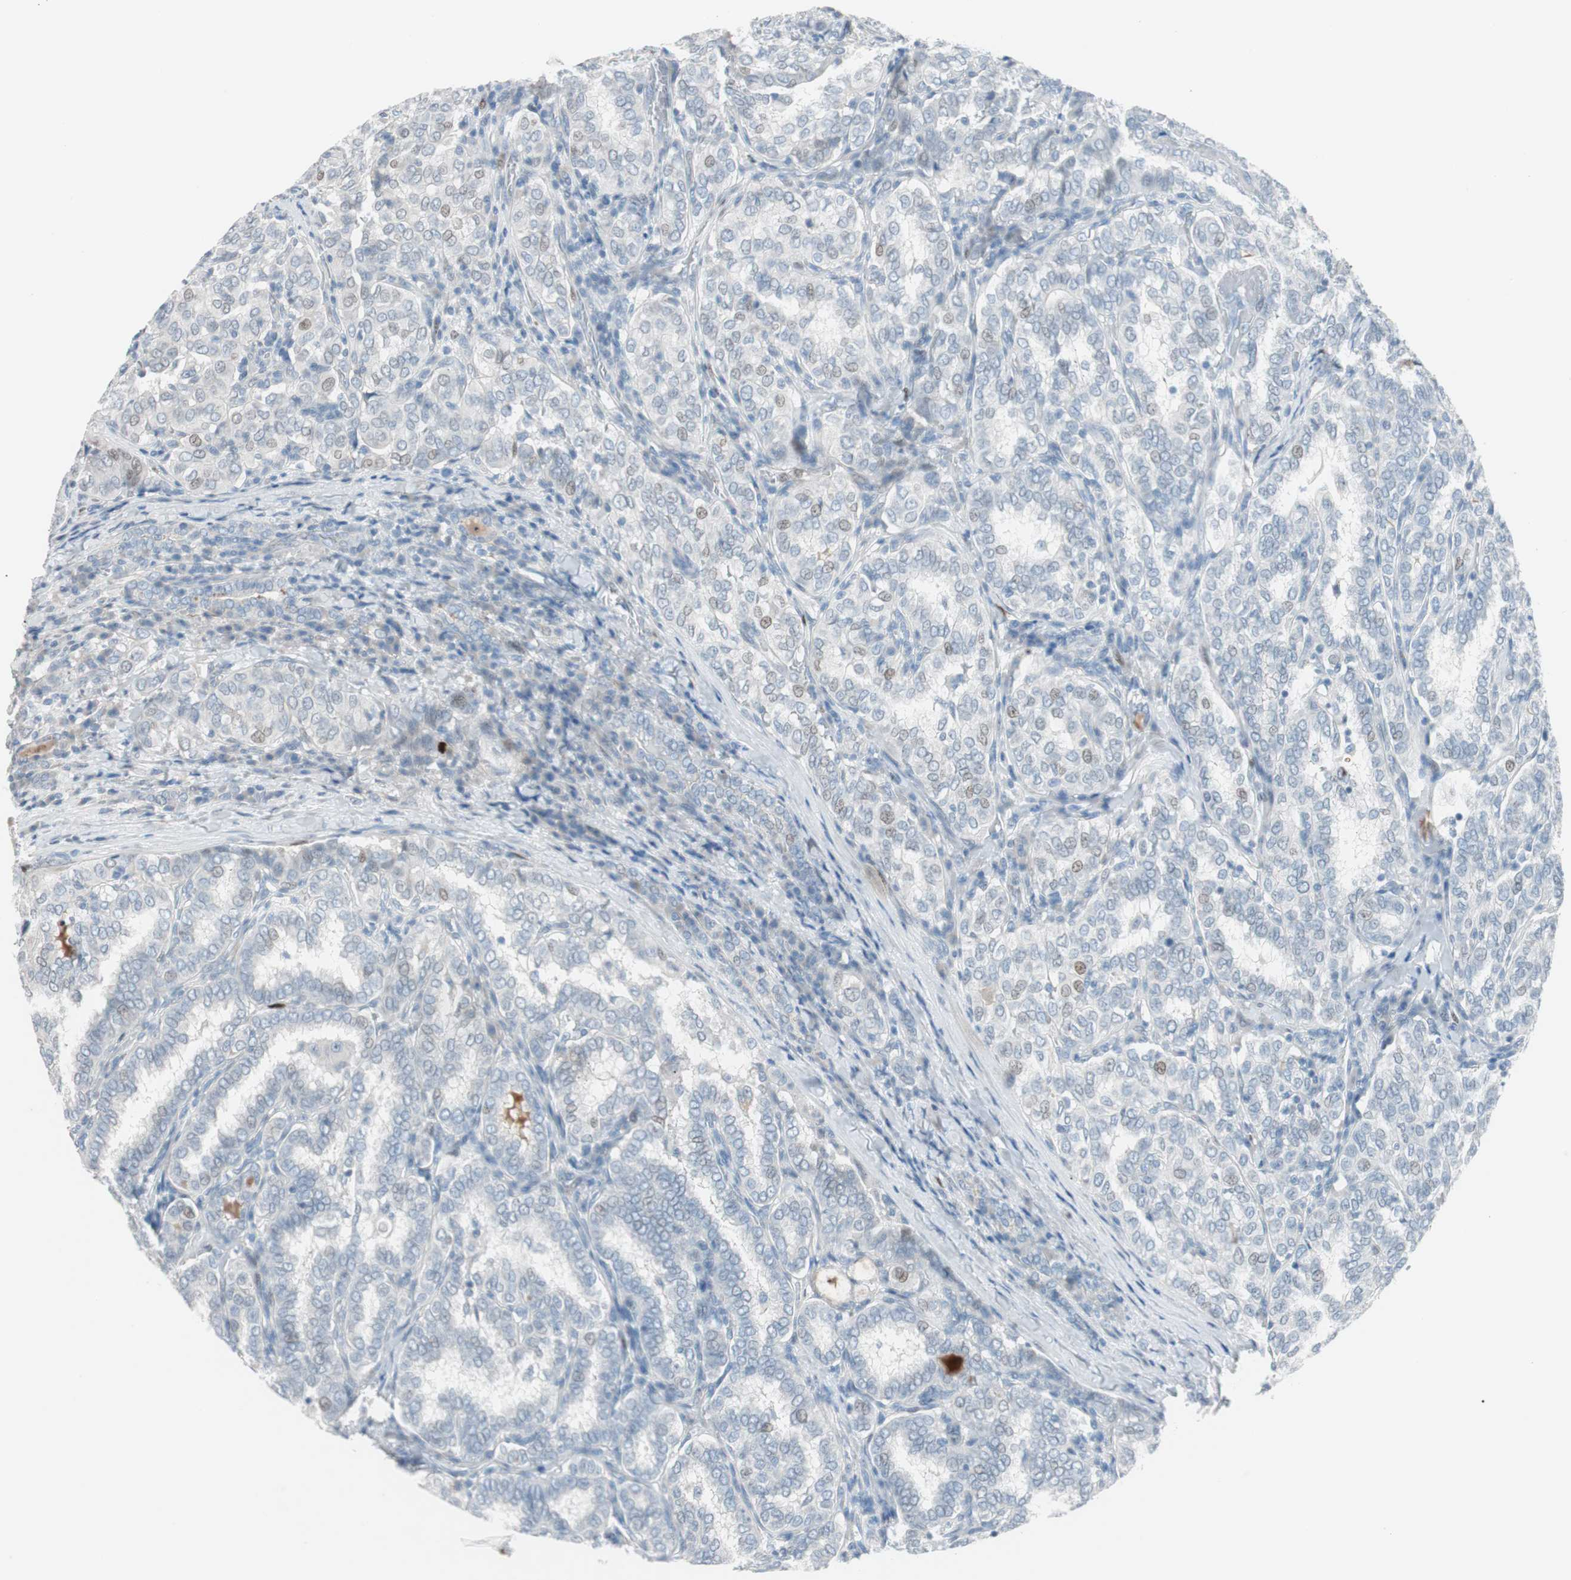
{"staining": {"intensity": "weak", "quantity": "<25%", "location": "nuclear"}, "tissue": "thyroid cancer", "cell_type": "Tumor cells", "image_type": "cancer", "snomed": [{"axis": "morphology", "description": "Papillary adenocarcinoma, NOS"}, {"axis": "topography", "description": "Thyroid gland"}], "caption": "A micrograph of thyroid cancer stained for a protein displays no brown staining in tumor cells.", "gene": "FOSL1", "patient": {"sex": "female", "age": 30}}